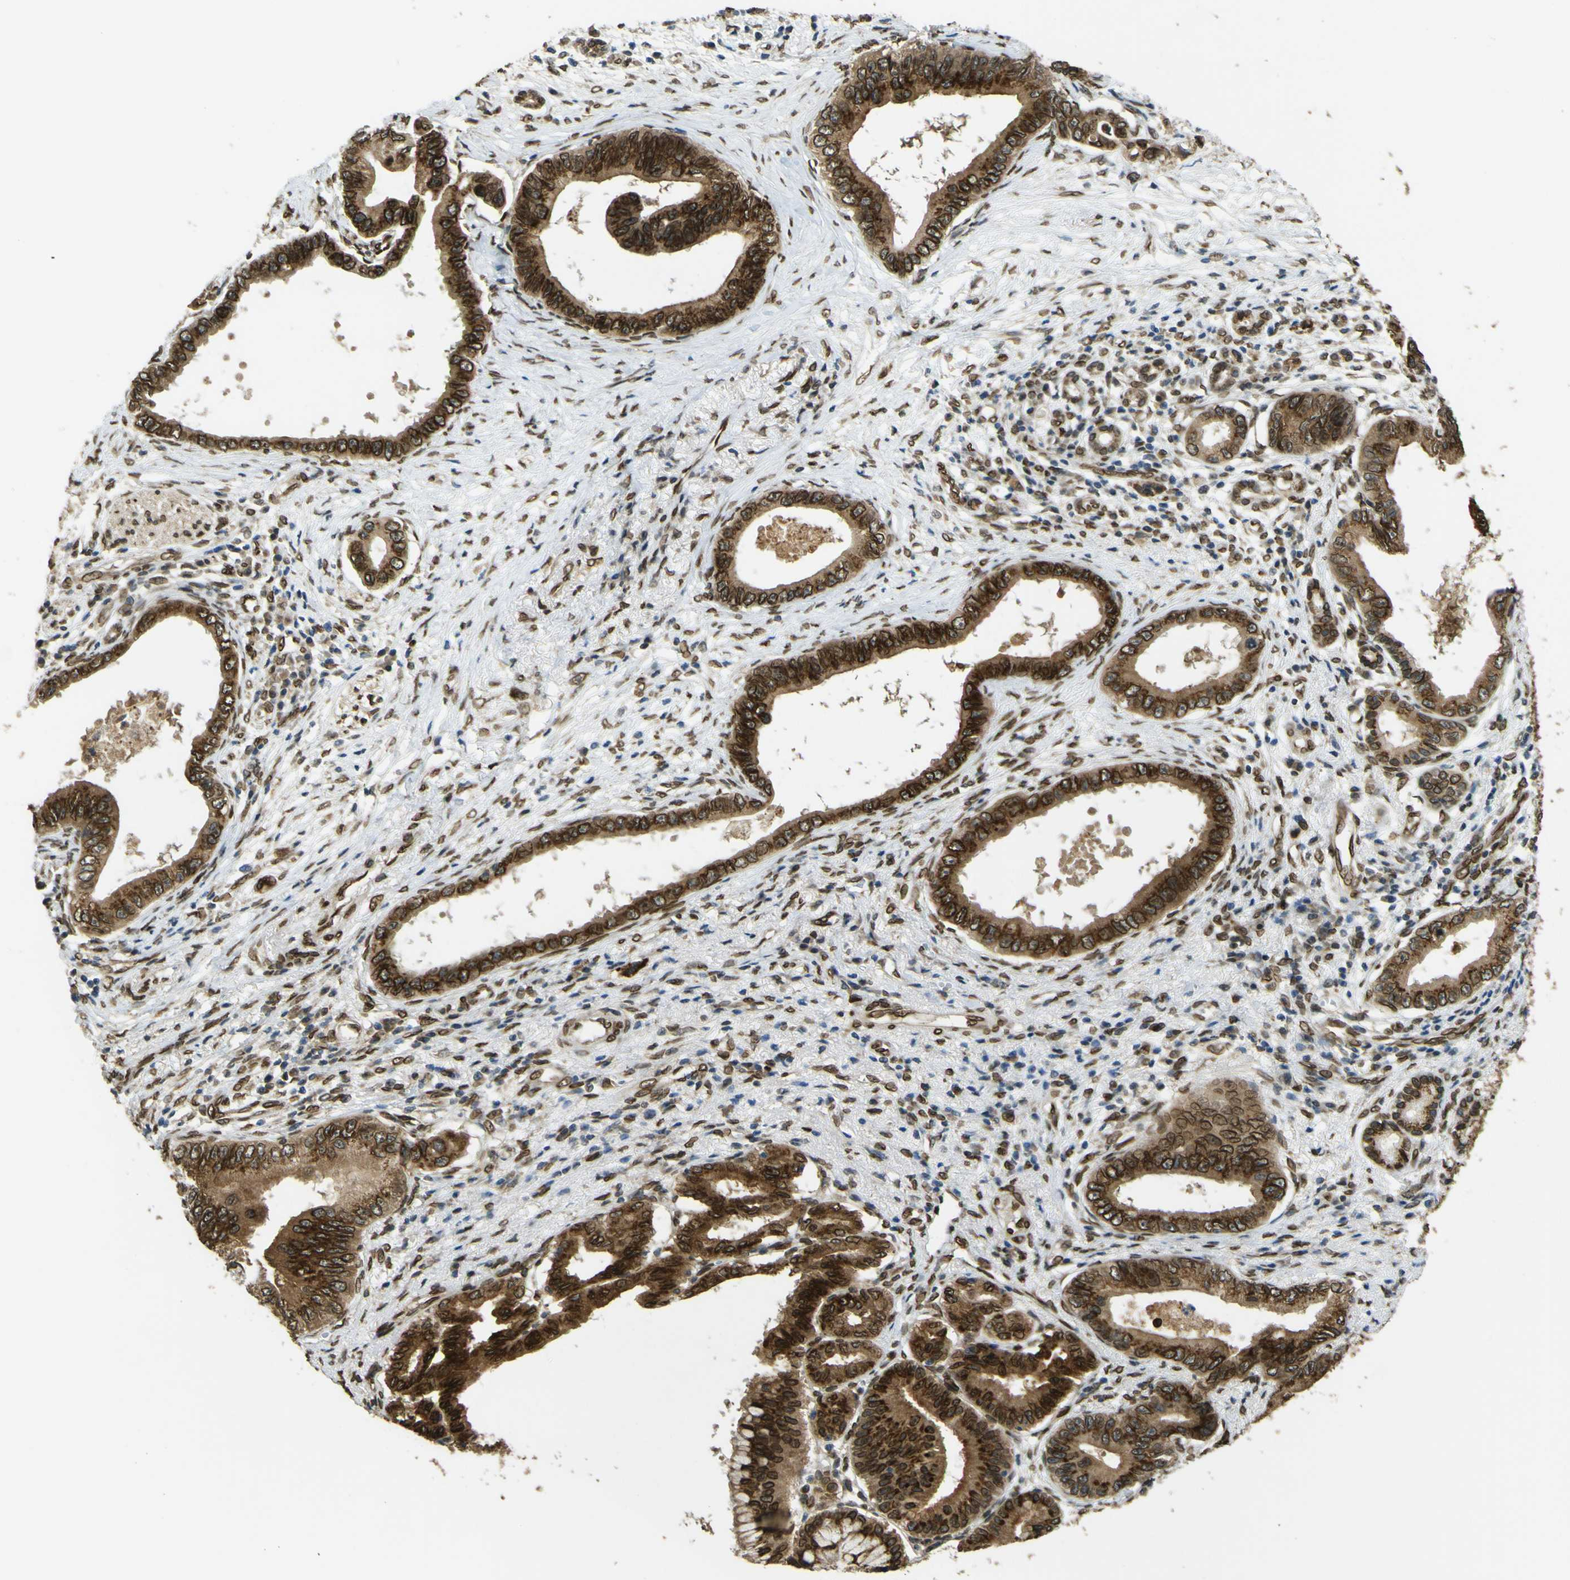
{"staining": {"intensity": "strong", "quantity": ">75%", "location": "cytoplasmic/membranous,nuclear"}, "tissue": "pancreatic cancer", "cell_type": "Tumor cells", "image_type": "cancer", "snomed": [{"axis": "morphology", "description": "Adenocarcinoma, NOS"}, {"axis": "topography", "description": "Pancreas"}], "caption": "IHC staining of adenocarcinoma (pancreatic), which exhibits high levels of strong cytoplasmic/membranous and nuclear positivity in approximately >75% of tumor cells indicating strong cytoplasmic/membranous and nuclear protein positivity. The staining was performed using DAB (3,3'-diaminobenzidine) (brown) for protein detection and nuclei were counterstained in hematoxylin (blue).", "gene": "GALNT1", "patient": {"sex": "male", "age": 77}}